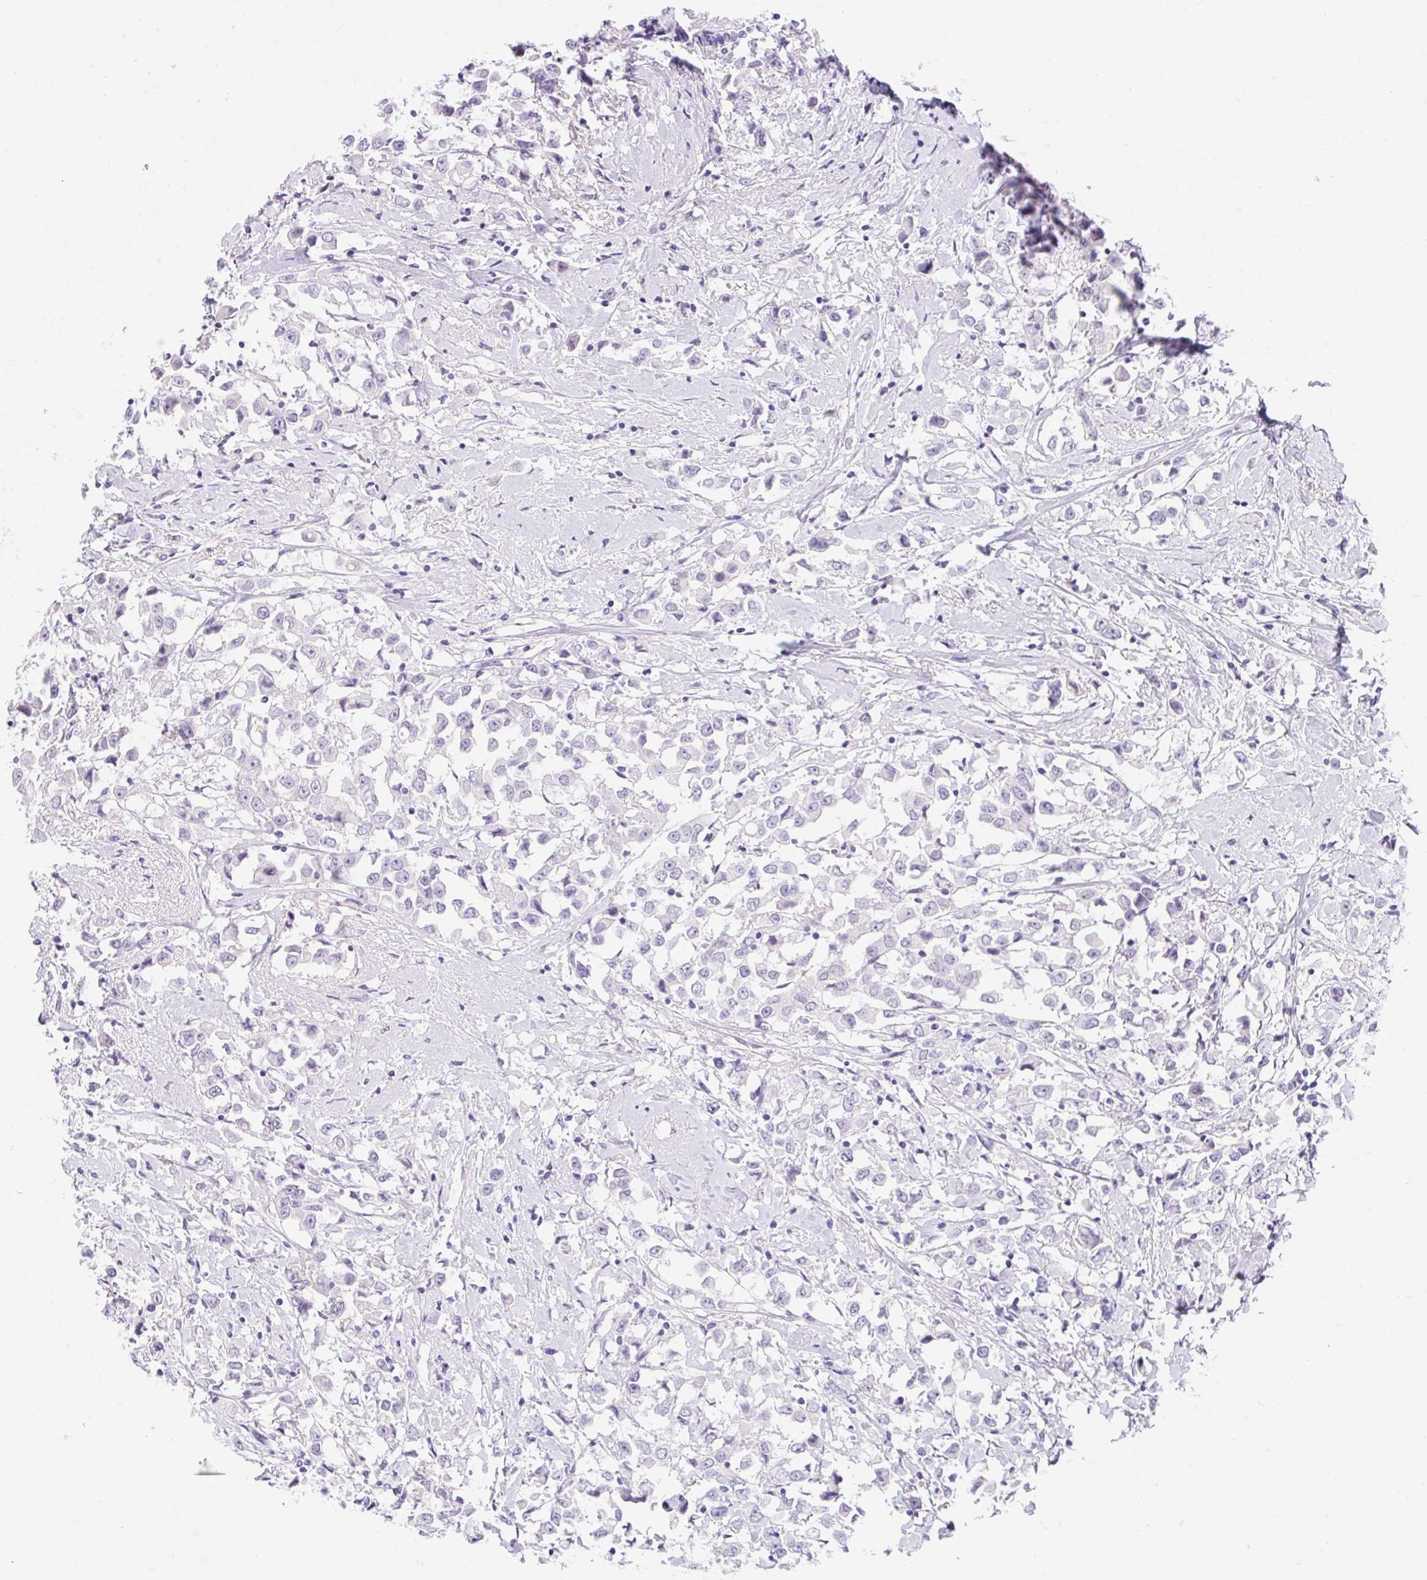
{"staining": {"intensity": "negative", "quantity": "none", "location": "none"}, "tissue": "breast cancer", "cell_type": "Tumor cells", "image_type": "cancer", "snomed": [{"axis": "morphology", "description": "Duct carcinoma"}, {"axis": "topography", "description": "Breast"}], "caption": "Immunohistochemical staining of human breast cancer (infiltrating ductal carcinoma) reveals no significant expression in tumor cells.", "gene": "SLC28A1", "patient": {"sex": "female", "age": 61}}